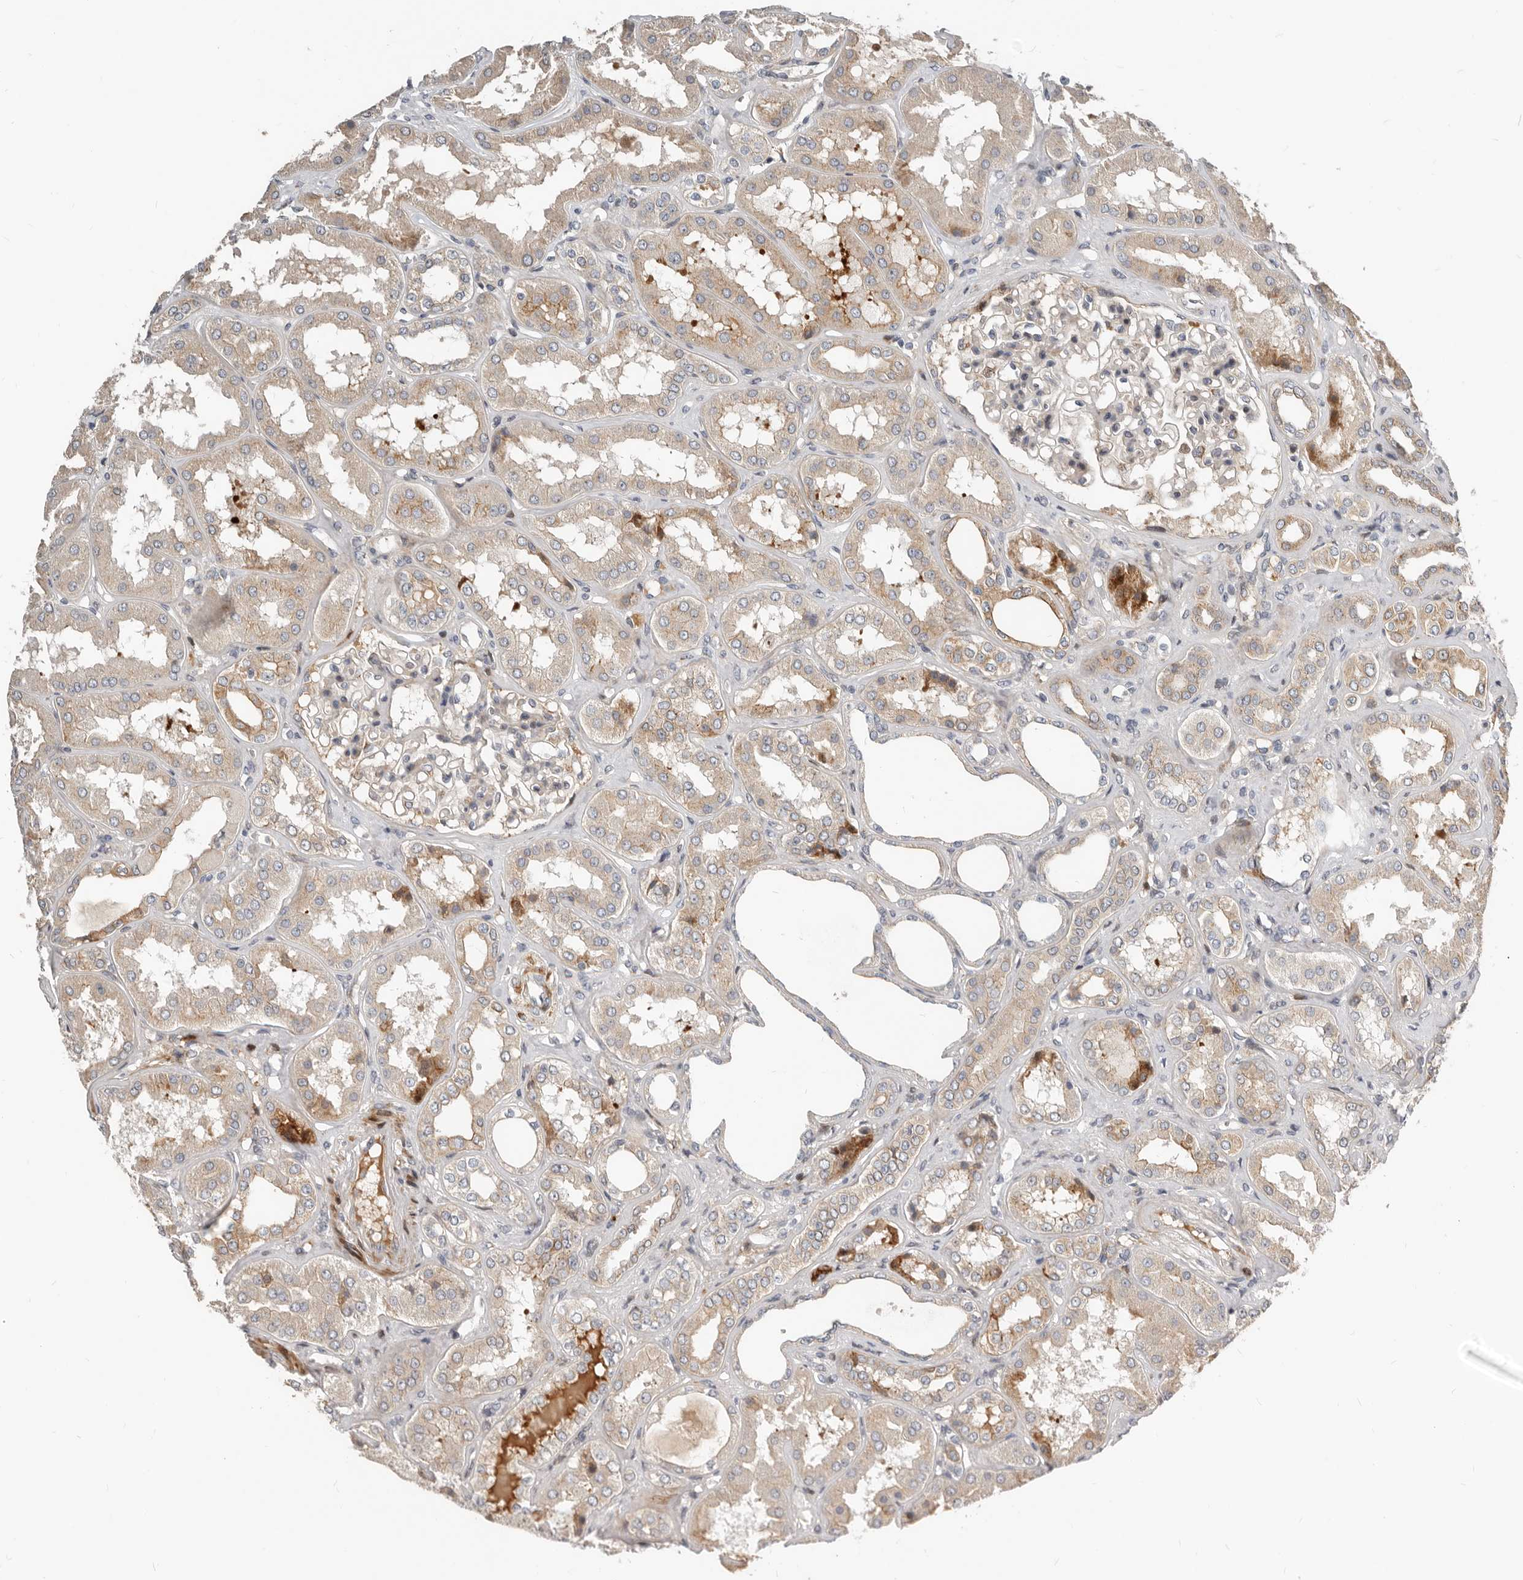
{"staining": {"intensity": "weak", "quantity": "<25%", "location": "cytoplasmic/membranous"}, "tissue": "kidney", "cell_type": "Cells in glomeruli", "image_type": "normal", "snomed": [{"axis": "morphology", "description": "Normal tissue, NOS"}, {"axis": "topography", "description": "Kidney"}], "caption": "Kidney stained for a protein using IHC exhibits no positivity cells in glomeruli.", "gene": "NPY4R2", "patient": {"sex": "female", "age": 56}}